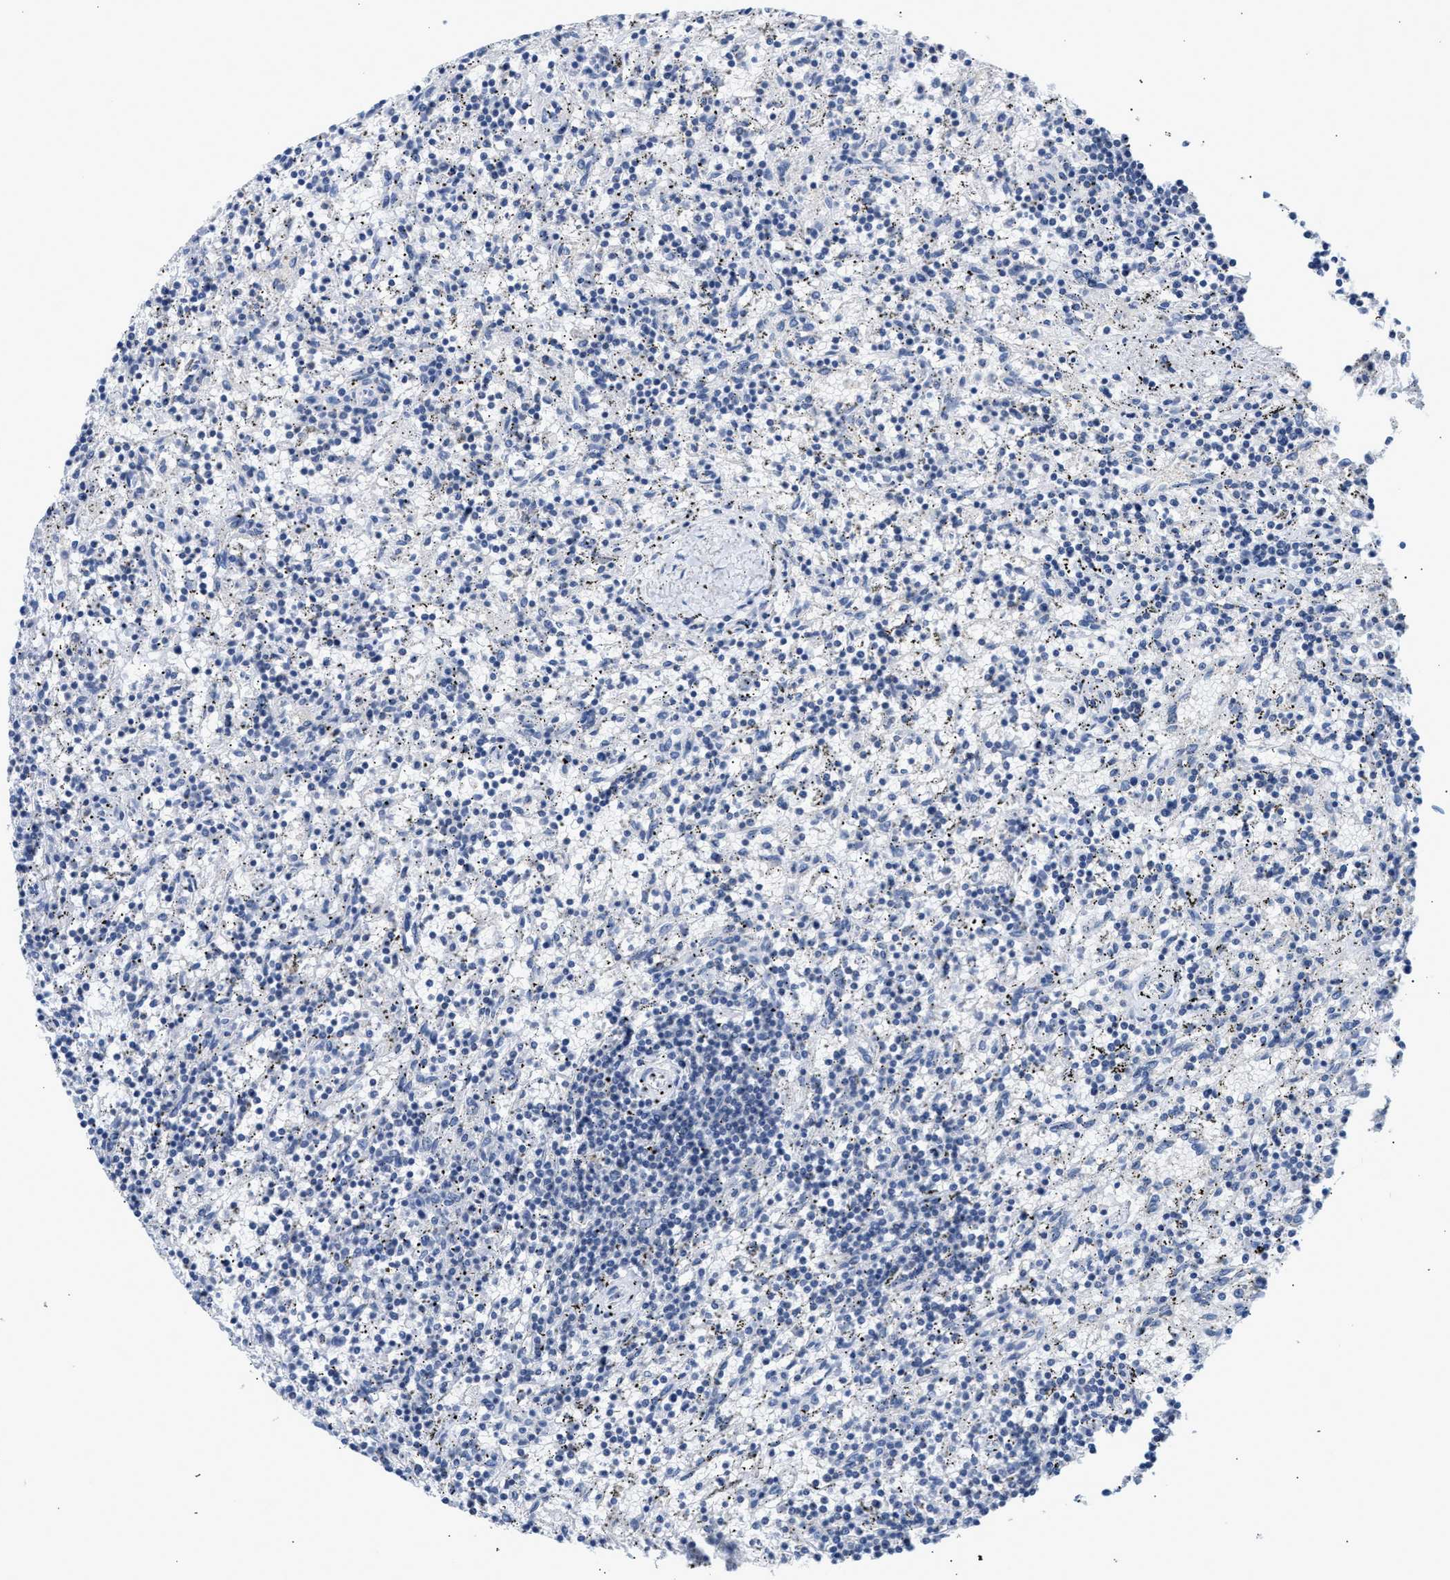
{"staining": {"intensity": "negative", "quantity": "none", "location": "none"}, "tissue": "lymphoma", "cell_type": "Tumor cells", "image_type": "cancer", "snomed": [{"axis": "morphology", "description": "Malignant lymphoma, non-Hodgkin's type, Low grade"}, {"axis": "topography", "description": "Spleen"}], "caption": "The immunohistochemistry (IHC) image has no significant expression in tumor cells of malignant lymphoma, non-Hodgkin's type (low-grade) tissue. The staining was performed using DAB to visualize the protein expression in brown, while the nuclei were stained in blue with hematoxylin (Magnification: 20x).", "gene": "PPM1L", "patient": {"sex": "male", "age": 76}}